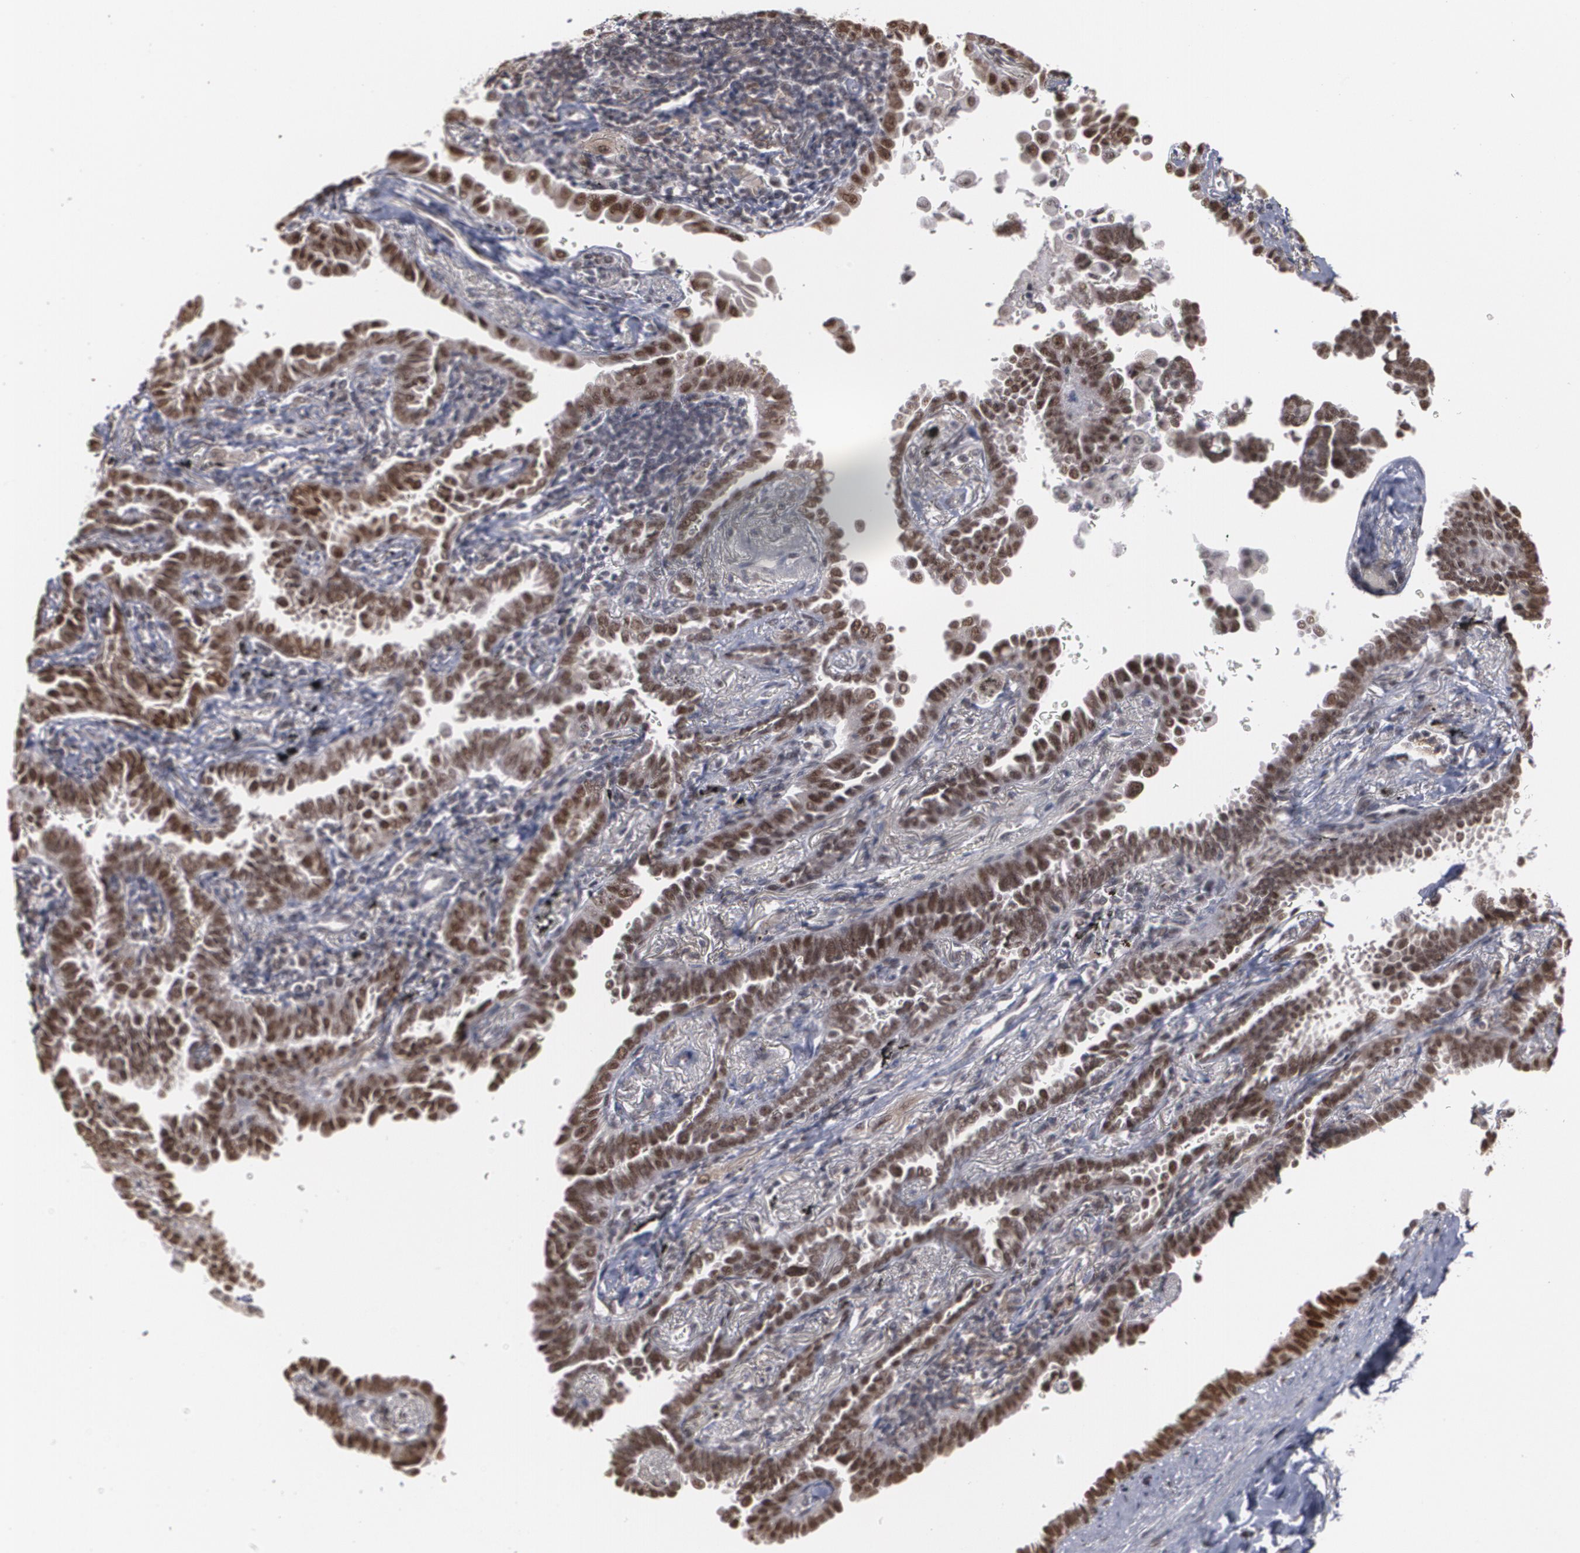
{"staining": {"intensity": "moderate", "quantity": ">75%", "location": "nuclear"}, "tissue": "lung cancer", "cell_type": "Tumor cells", "image_type": "cancer", "snomed": [{"axis": "morphology", "description": "Adenocarcinoma, NOS"}, {"axis": "topography", "description": "Lung"}], "caption": "Tumor cells exhibit medium levels of moderate nuclear staining in about >75% of cells in lung cancer.", "gene": "ZNF75A", "patient": {"sex": "female", "age": 64}}